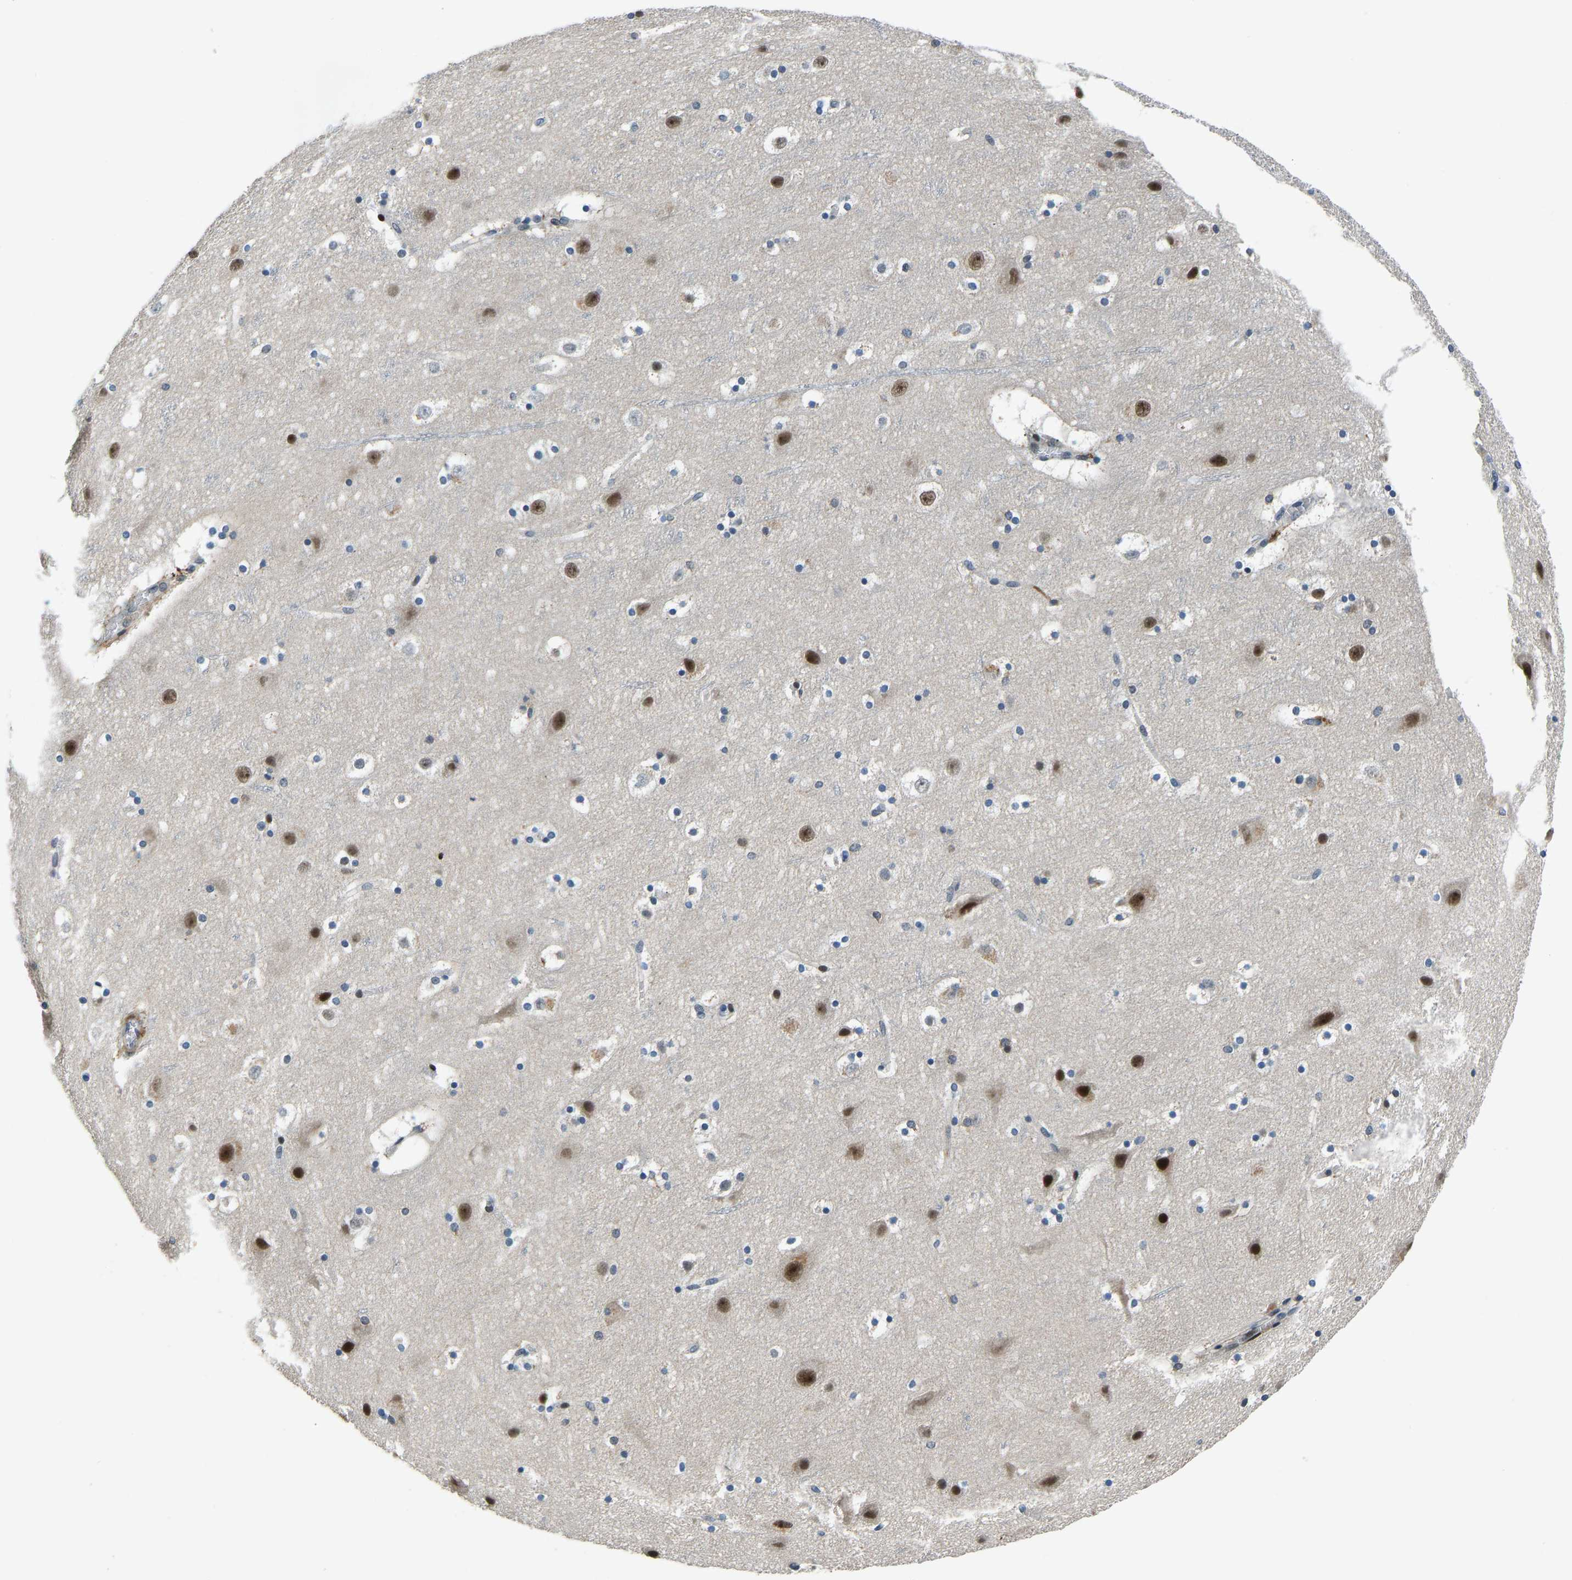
{"staining": {"intensity": "moderate", "quantity": ">75%", "location": "cytoplasmic/membranous,nuclear"}, "tissue": "cerebral cortex", "cell_type": "Endothelial cells", "image_type": "normal", "snomed": [{"axis": "morphology", "description": "Normal tissue, NOS"}, {"axis": "topography", "description": "Cerebral cortex"}], "caption": "Normal cerebral cortex reveals moderate cytoplasmic/membranous,nuclear positivity in about >75% of endothelial cells, visualized by immunohistochemistry. (Brightfield microscopy of DAB IHC at high magnification).", "gene": "RLIM", "patient": {"sex": "male", "age": 45}}